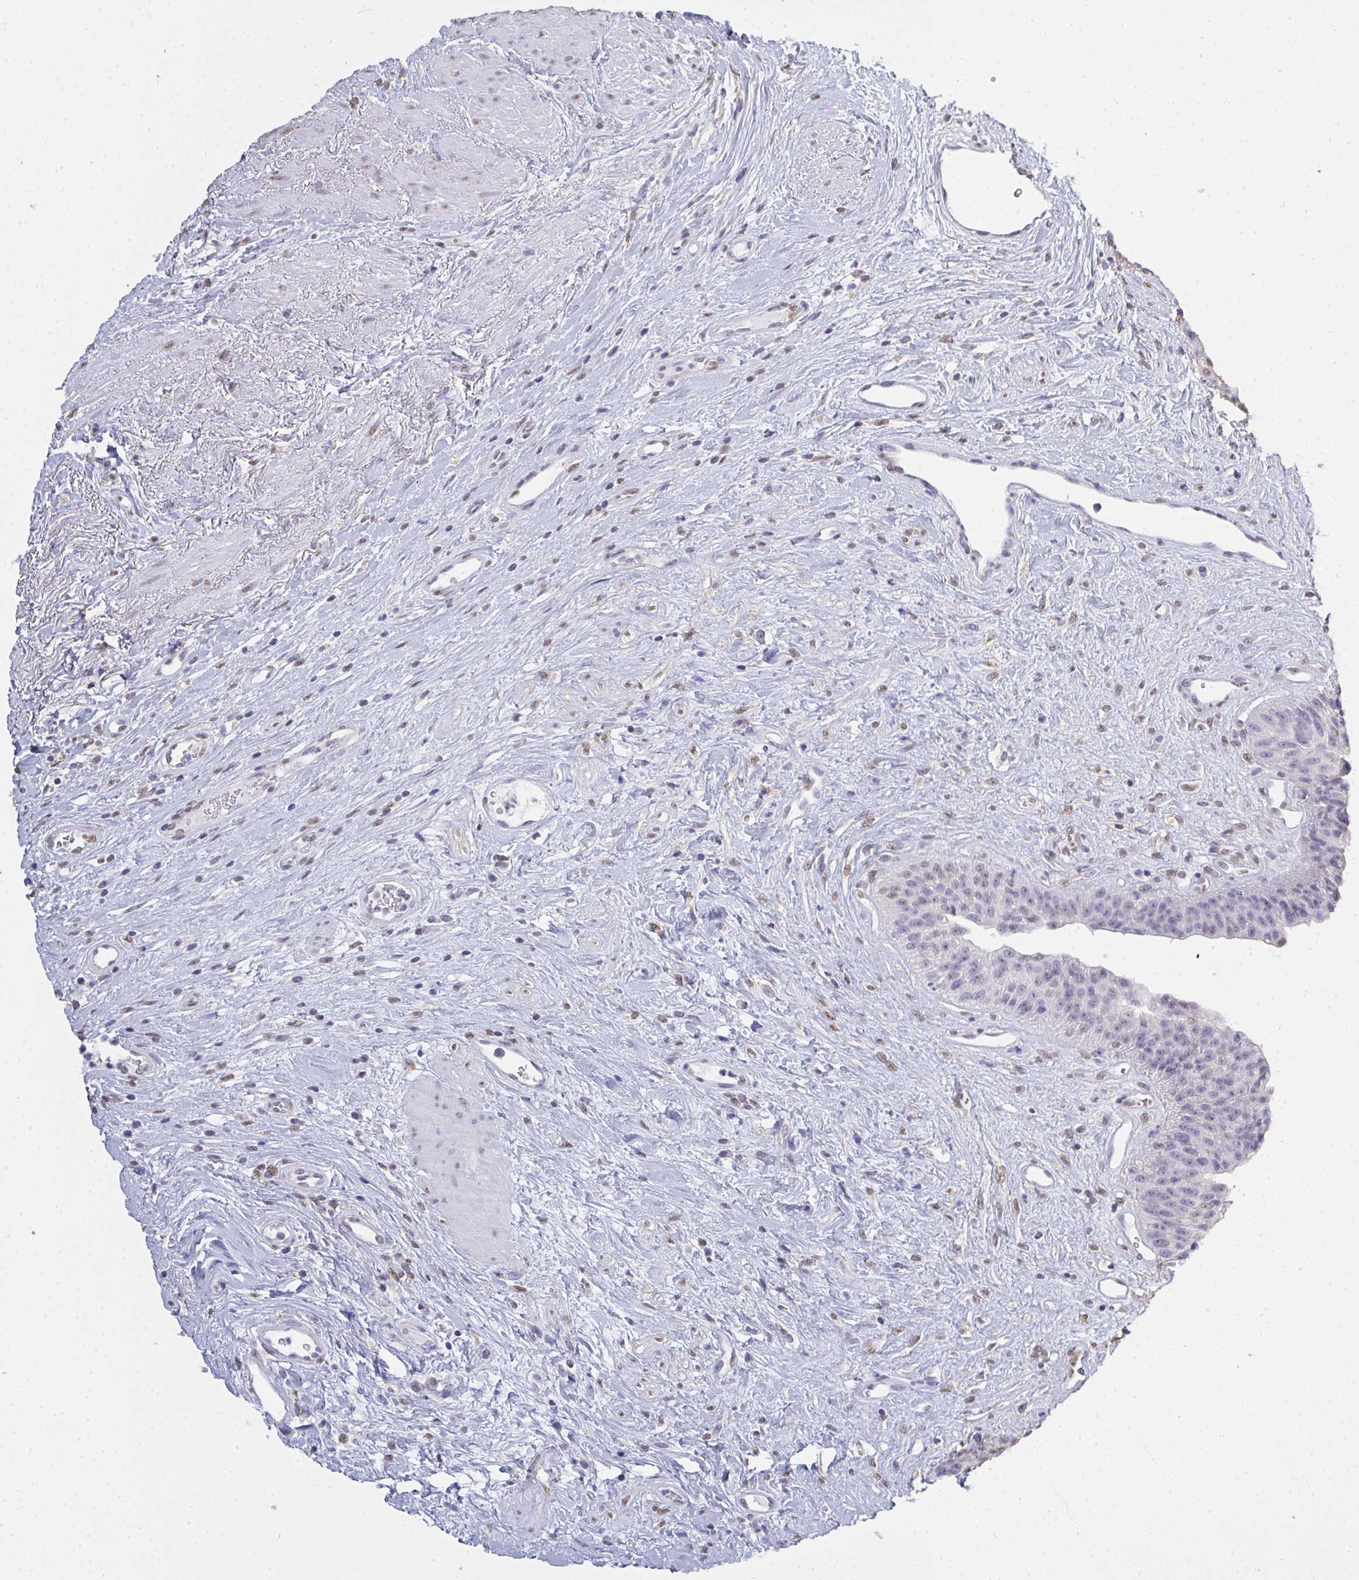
{"staining": {"intensity": "weak", "quantity": "25%-75%", "location": "nuclear"}, "tissue": "urinary bladder", "cell_type": "Urothelial cells", "image_type": "normal", "snomed": [{"axis": "morphology", "description": "Normal tissue, NOS"}, {"axis": "topography", "description": "Urinary bladder"}], "caption": "Unremarkable urinary bladder exhibits weak nuclear staining in approximately 25%-75% of urothelial cells.", "gene": "SEMA6B", "patient": {"sex": "female", "age": 56}}